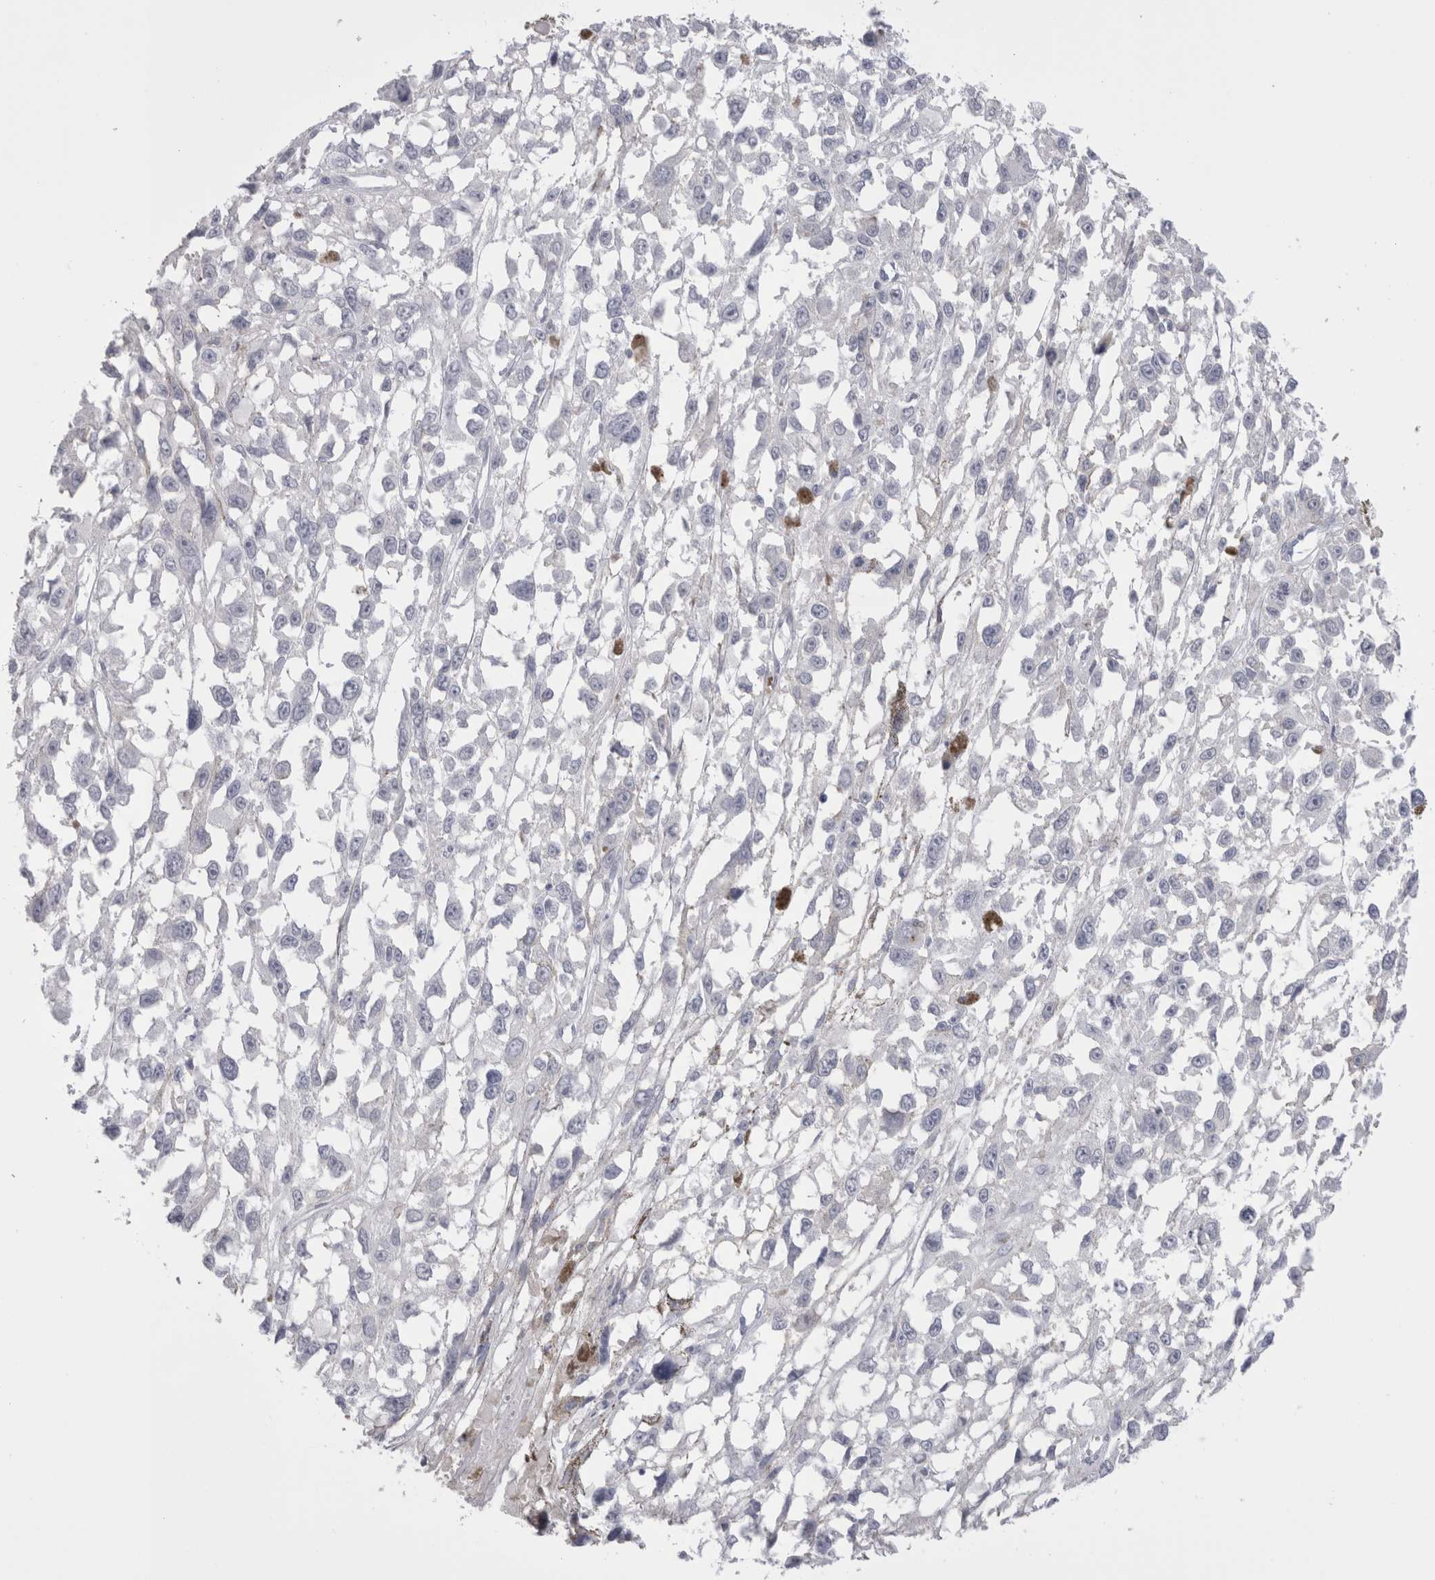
{"staining": {"intensity": "negative", "quantity": "none", "location": "none"}, "tissue": "melanoma", "cell_type": "Tumor cells", "image_type": "cancer", "snomed": [{"axis": "morphology", "description": "Malignant melanoma, Metastatic site"}, {"axis": "topography", "description": "Lymph node"}], "caption": "High power microscopy micrograph of an IHC photomicrograph of melanoma, revealing no significant positivity in tumor cells. The staining was performed using DAB to visualize the protein expression in brown, while the nuclei were stained in blue with hematoxylin (Magnification: 20x).", "gene": "SUCNR1", "patient": {"sex": "male", "age": 59}}